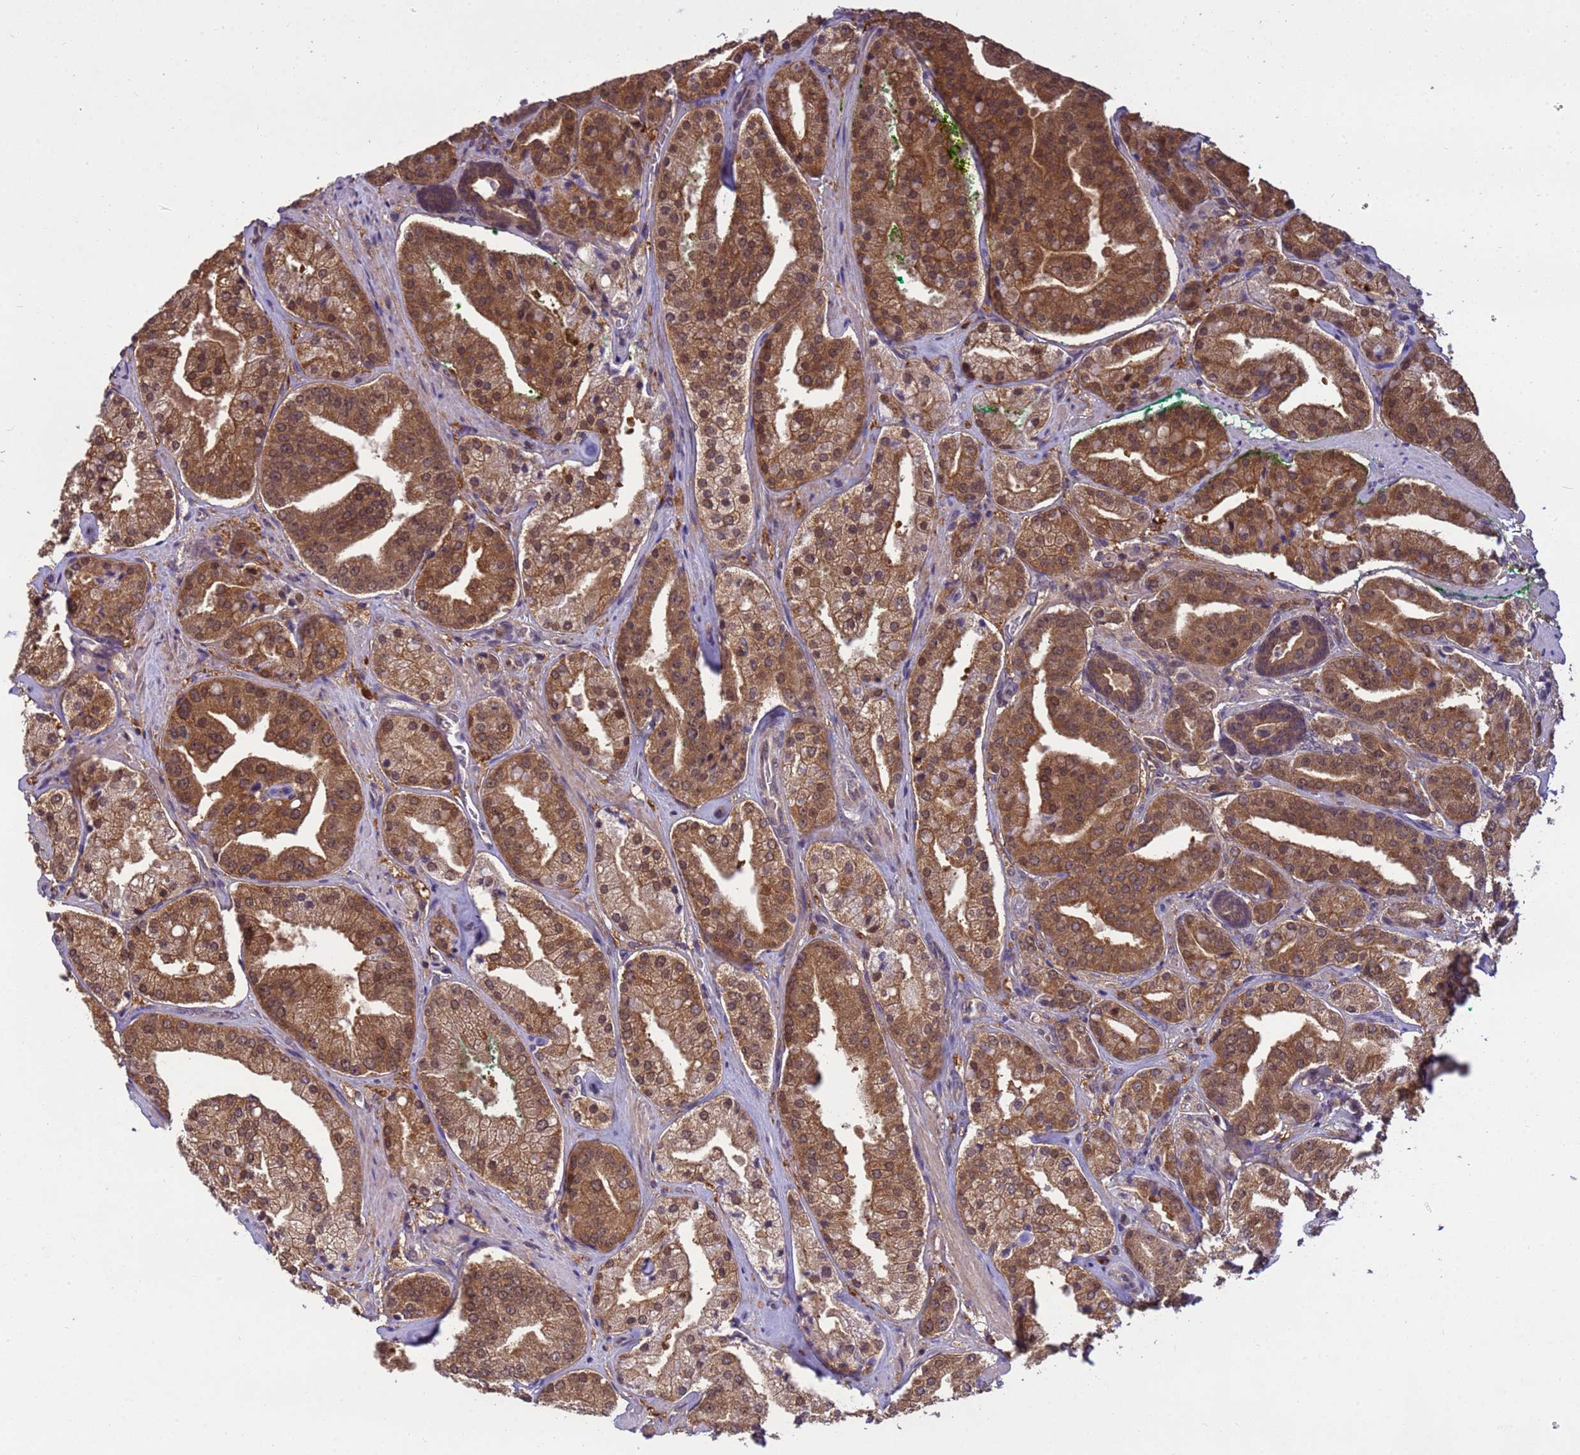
{"staining": {"intensity": "moderate", "quantity": ">75%", "location": "cytoplasmic/membranous,nuclear"}, "tissue": "prostate cancer", "cell_type": "Tumor cells", "image_type": "cancer", "snomed": [{"axis": "morphology", "description": "Adenocarcinoma, High grade"}, {"axis": "topography", "description": "Prostate"}], "caption": "Immunohistochemical staining of prostate high-grade adenocarcinoma shows medium levels of moderate cytoplasmic/membranous and nuclear protein expression in approximately >75% of tumor cells.", "gene": "NPEPPS", "patient": {"sex": "male", "age": 63}}